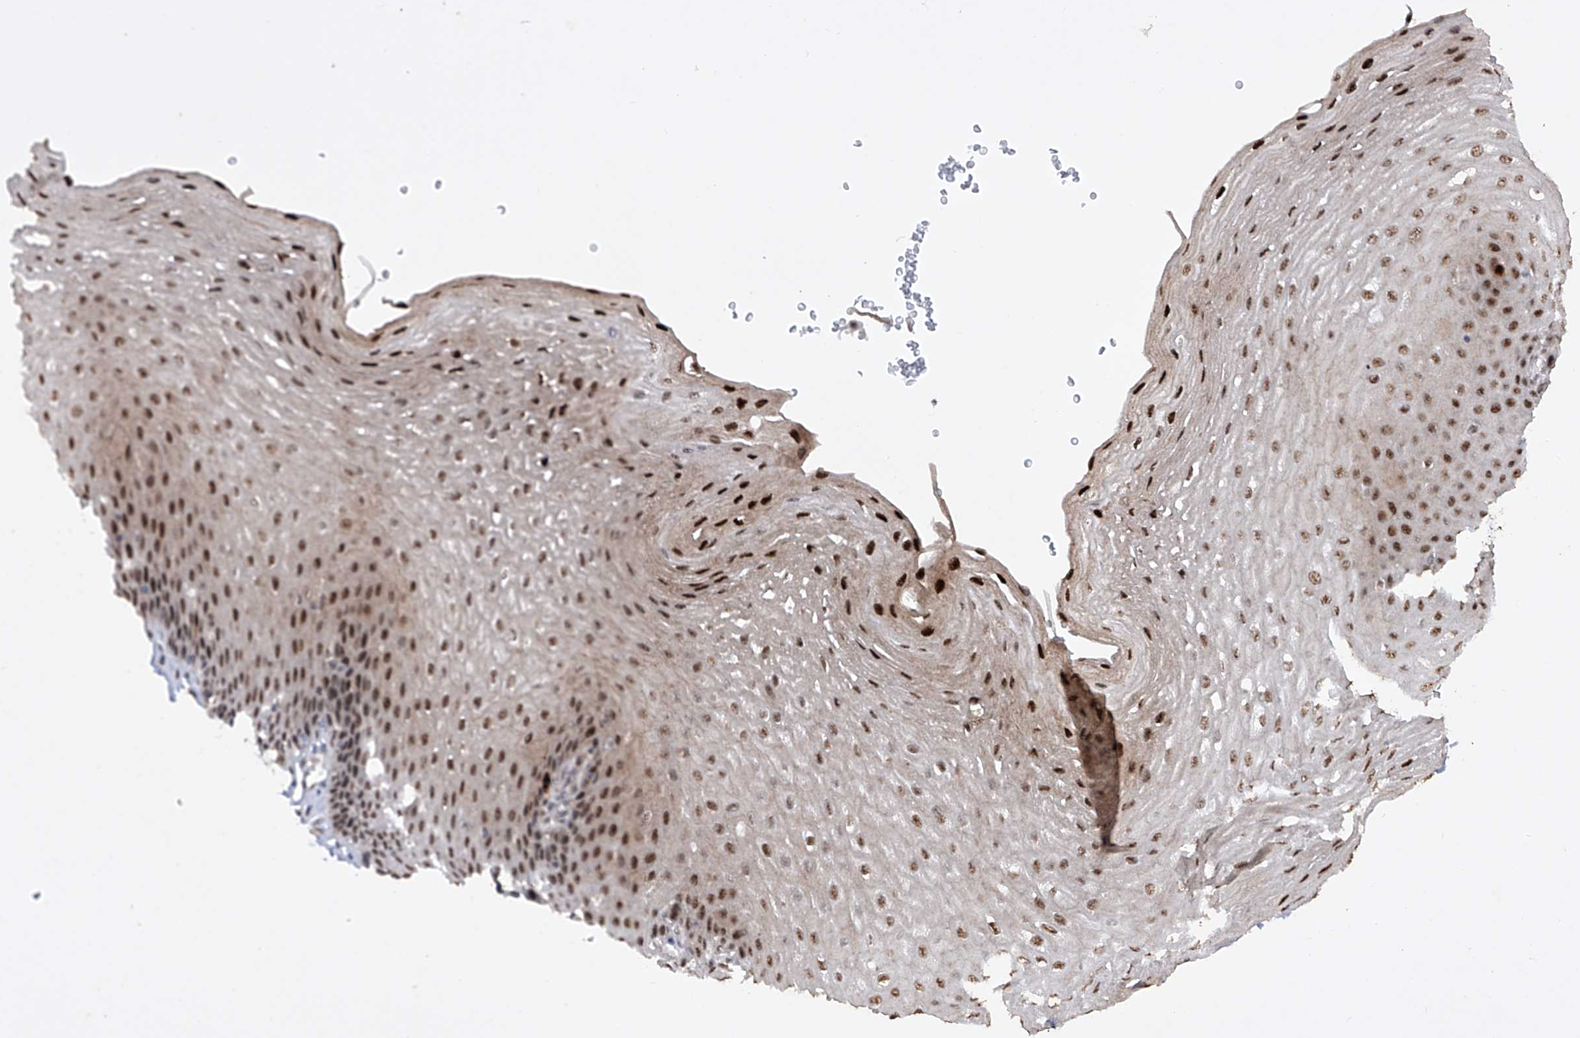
{"staining": {"intensity": "moderate", "quantity": ">75%", "location": "cytoplasmic/membranous,nuclear"}, "tissue": "esophagus", "cell_type": "Squamous epithelial cells", "image_type": "normal", "snomed": [{"axis": "morphology", "description": "Normal tissue, NOS"}, {"axis": "topography", "description": "Esophagus"}], "caption": "An immunohistochemistry (IHC) micrograph of normal tissue is shown. Protein staining in brown labels moderate cytoplasmic/membranous,nuclear positivity in esophagus within squamous epithelial cells.", "gene": "NFATC4", "patient": {"sex": "female", "age": 66}}